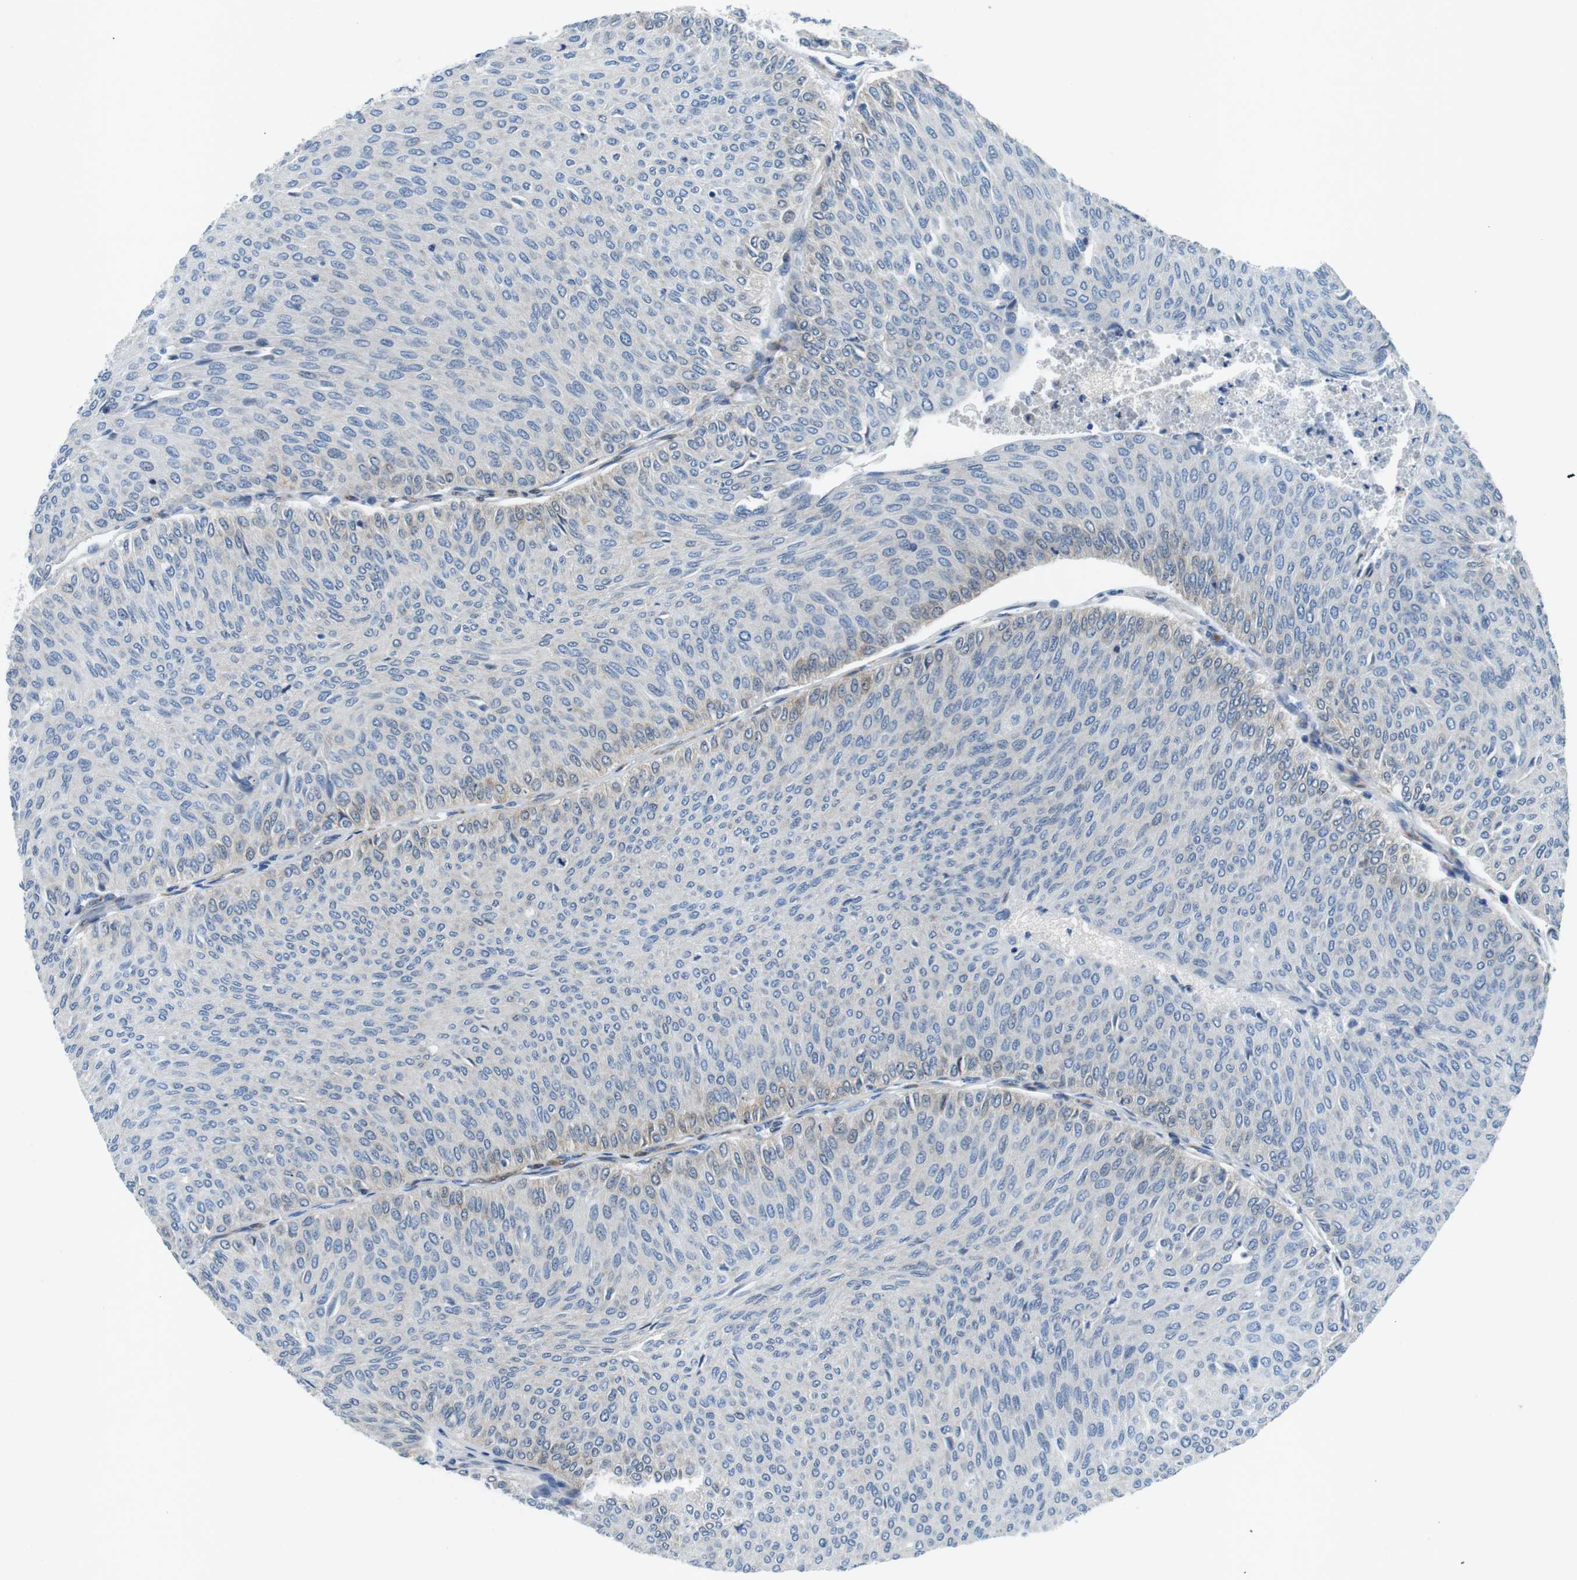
{"staining": {"intensity": "negative", "quantity": "none", "location": "none"}, "tissue": "urothelial cancer", "cell_type": "Tumor cells", "image_type": "cancer", "snomed": [{"axis": "morphology", "description": "Urothelial carcinoma, Low grade"}, {"axis": "topography", "description": "Urinary bladder"}], "caption": "Tumor cells are negative for protein expression in human urothelial cancer. (DAB (3,3'-diaminobenzidine) immunohistochemistry visualized using brightfield microscopy, high magnification).", "gene": "PHLDA1", "patient": {"sex": "male", "age": 78}}